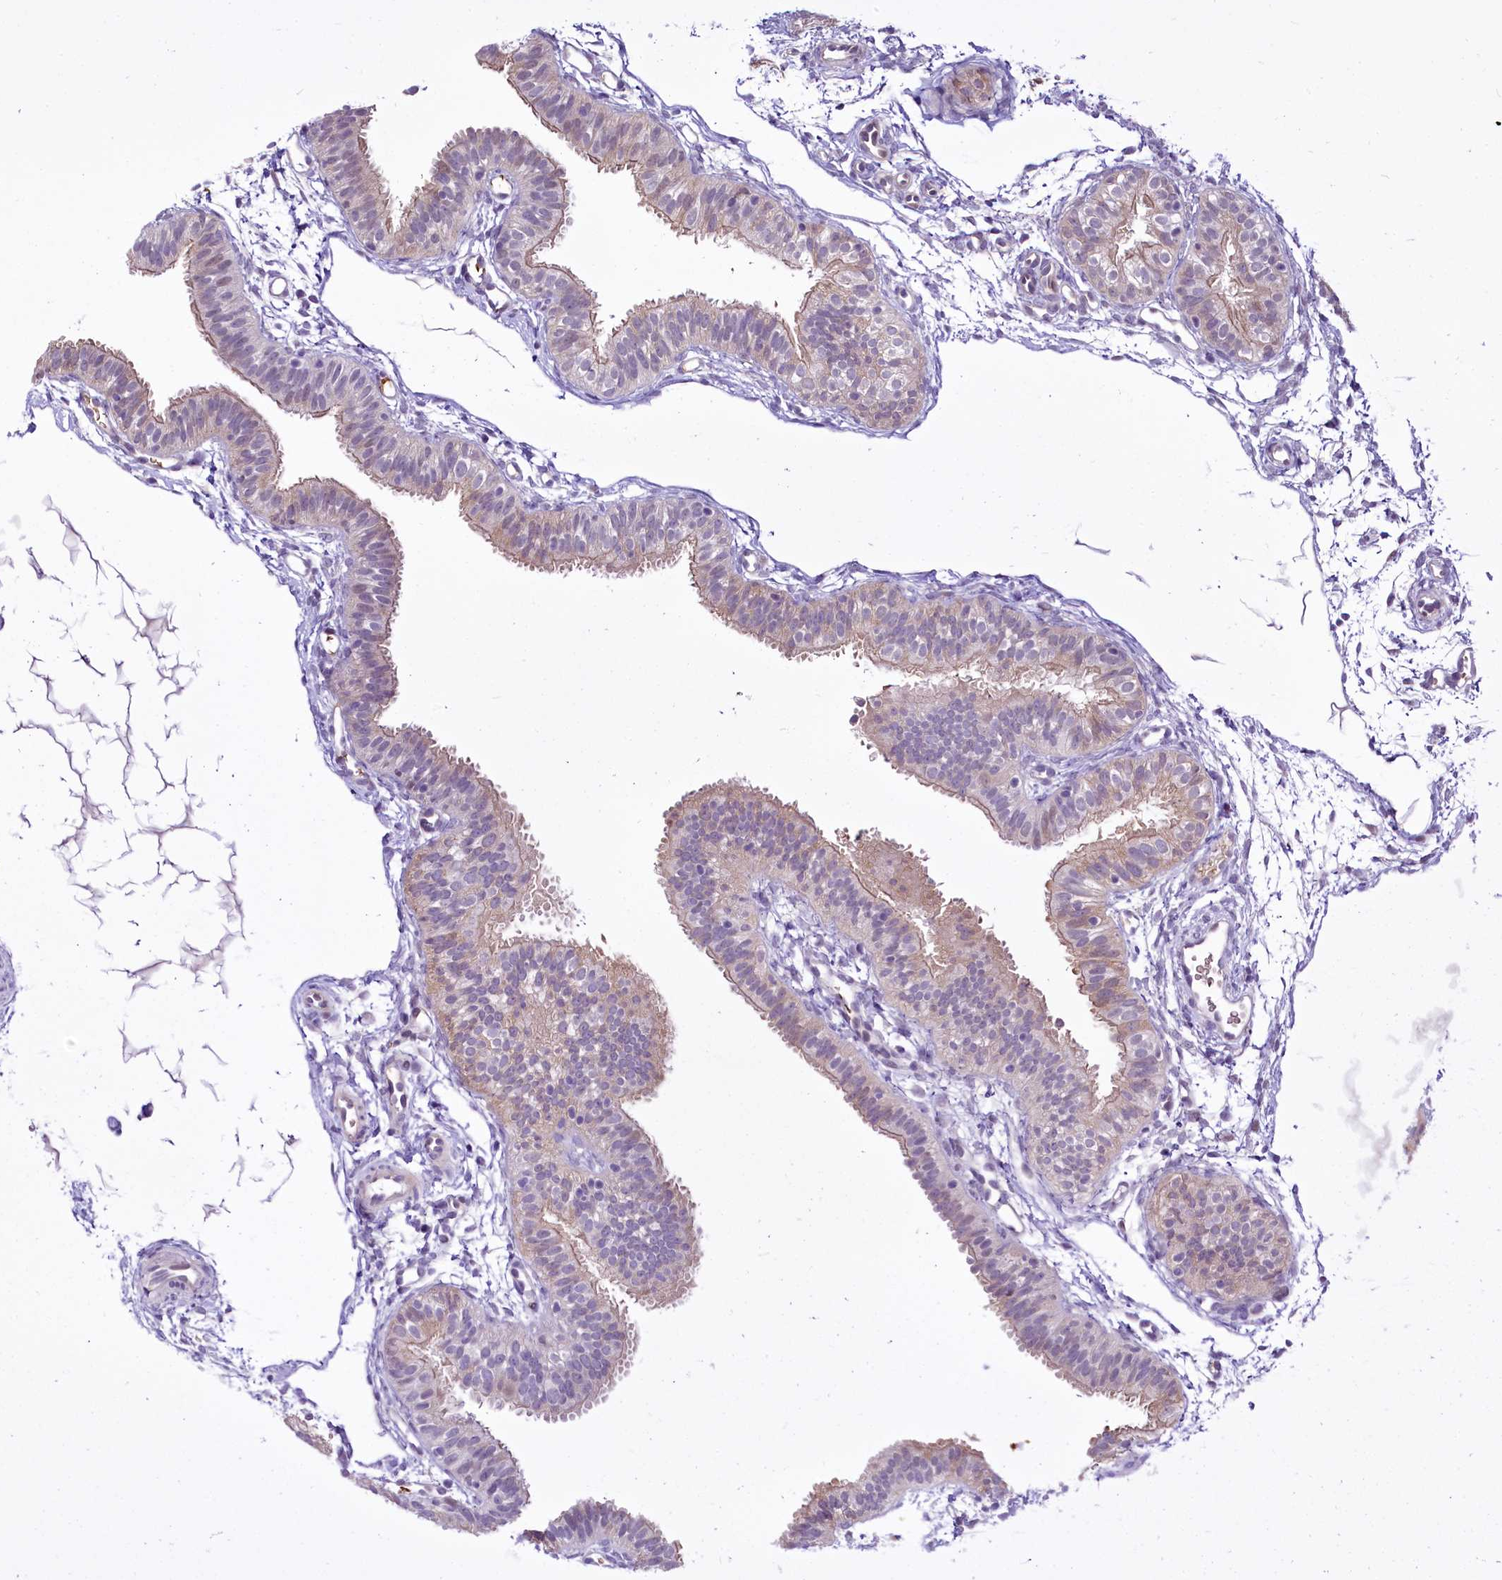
{"staining": {"intensity": "moderate", "quantity": "<25%", "location": "cytoplasmic/membranous"}, "tissue": "fallopian tube", "cell_type": "Glandular cells", "image_type": "normal", "snomed": [{"axis": "morphology", "description": "Normal tissue, NOS"}, {"axis": "topography", "description": "Fallopian tube"}], "caption": "A low amount of moderate cytoplasmic/membranous expression is seen in approximately <25% of glandular cells in benign fallopian tube. (DAB IHC, brown staining for protein, blue staining for nuclei).", "gene": "BANK1", "patient": {"sex": "female", "age": 35}}